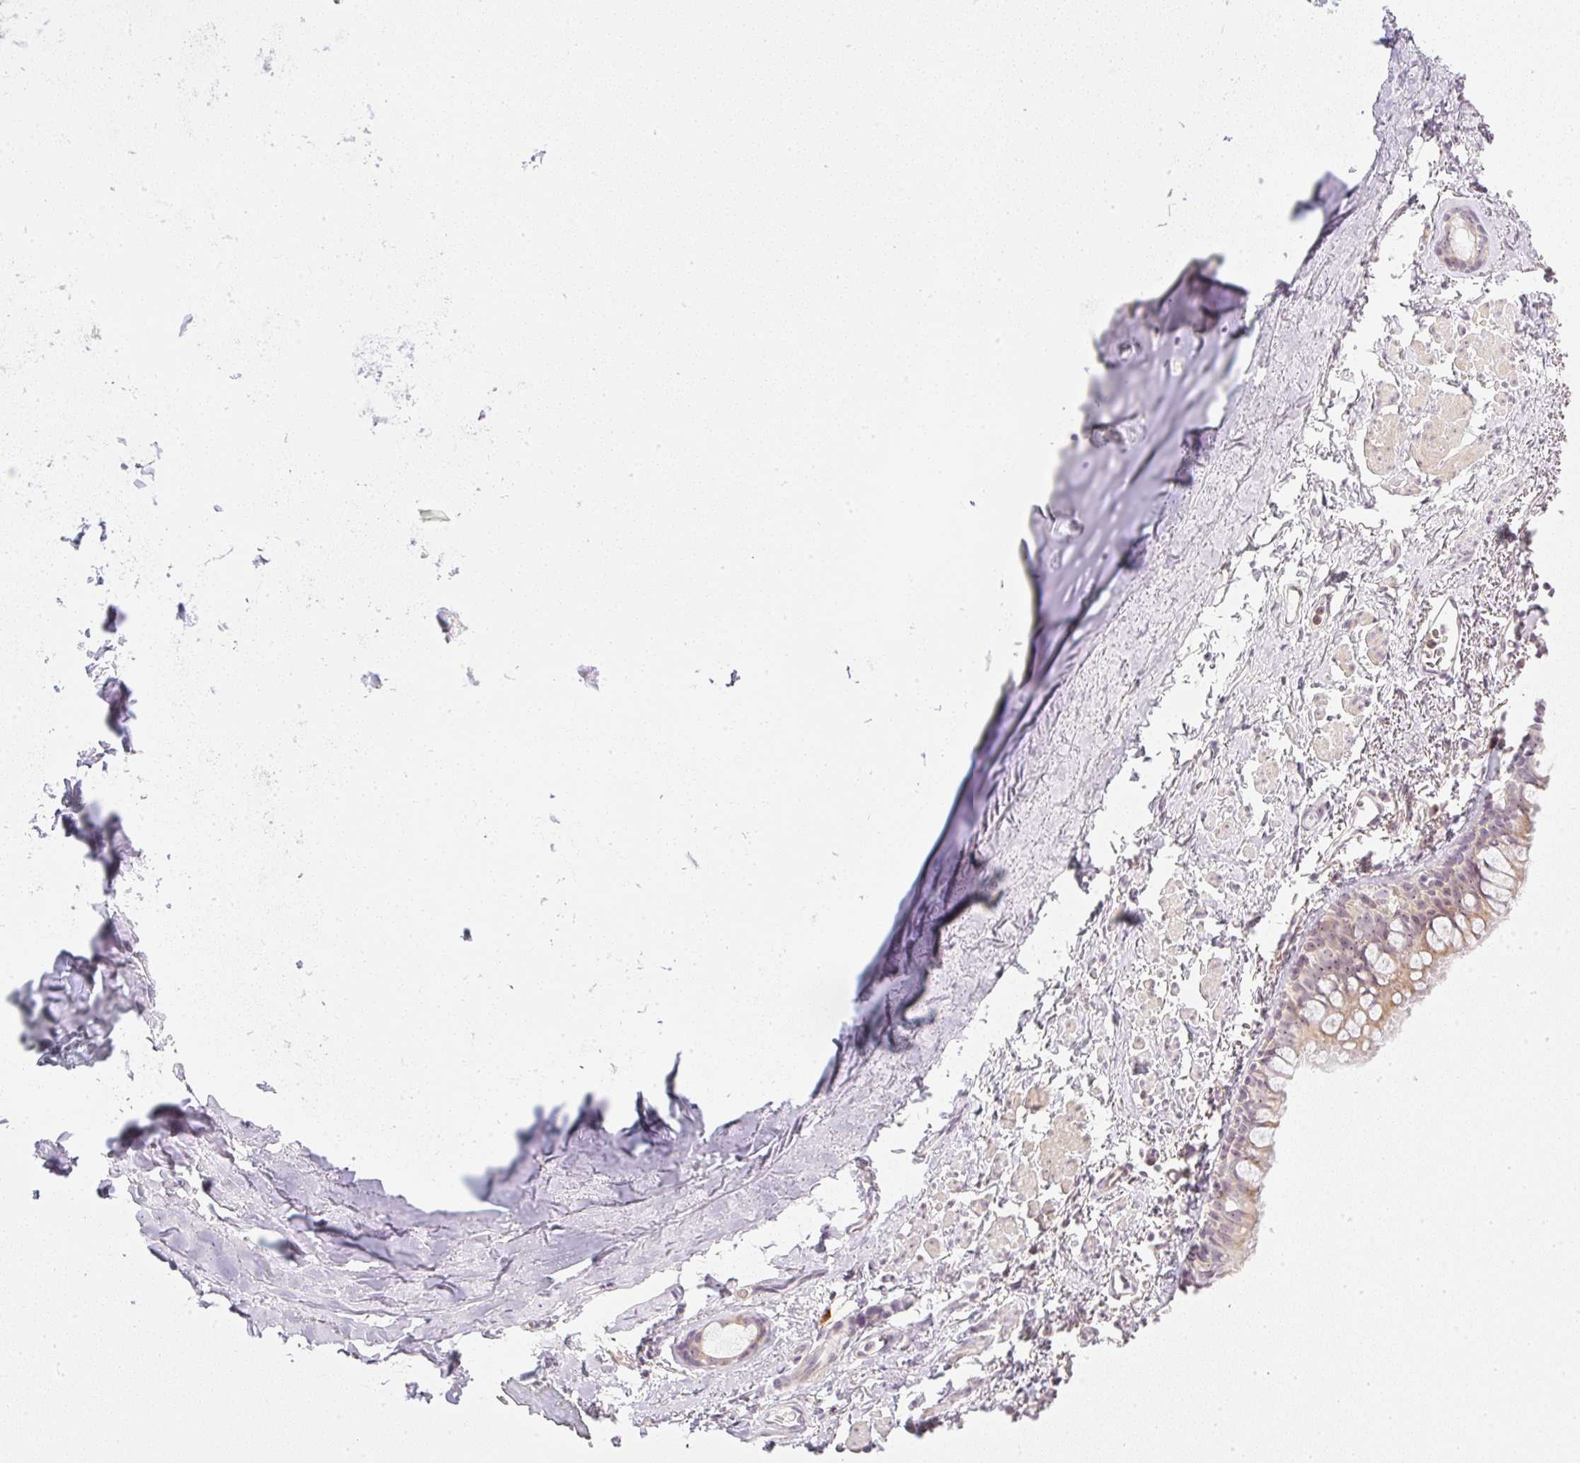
{"staining": {"intensity": "weak", "quantity": ">75%", "location": "cytoplasmic/membranous,nuclear"}, "tissue": "bronchus", "cell_type": "Respiratory epithelial cells", "image_type": "normal", "snomed": [{"axis": "morphology", "description": "Normal tissue, NOS"}, {"axis": "topography", "description": "Bronchus"}], "caption": "Immunohistochemistry (IHC) of benign human bronchus demonstrates low levels of weak cytoplasmic/membranous,nuclear expression in about >75% of respiratory epithelial cells. (DAB (3,3'-diaminobenzidine) IHC, brown staining for protein, blue staining for nuclei).", "gene": "AAR2", "patient": {"sex": "male", "age": 67}}